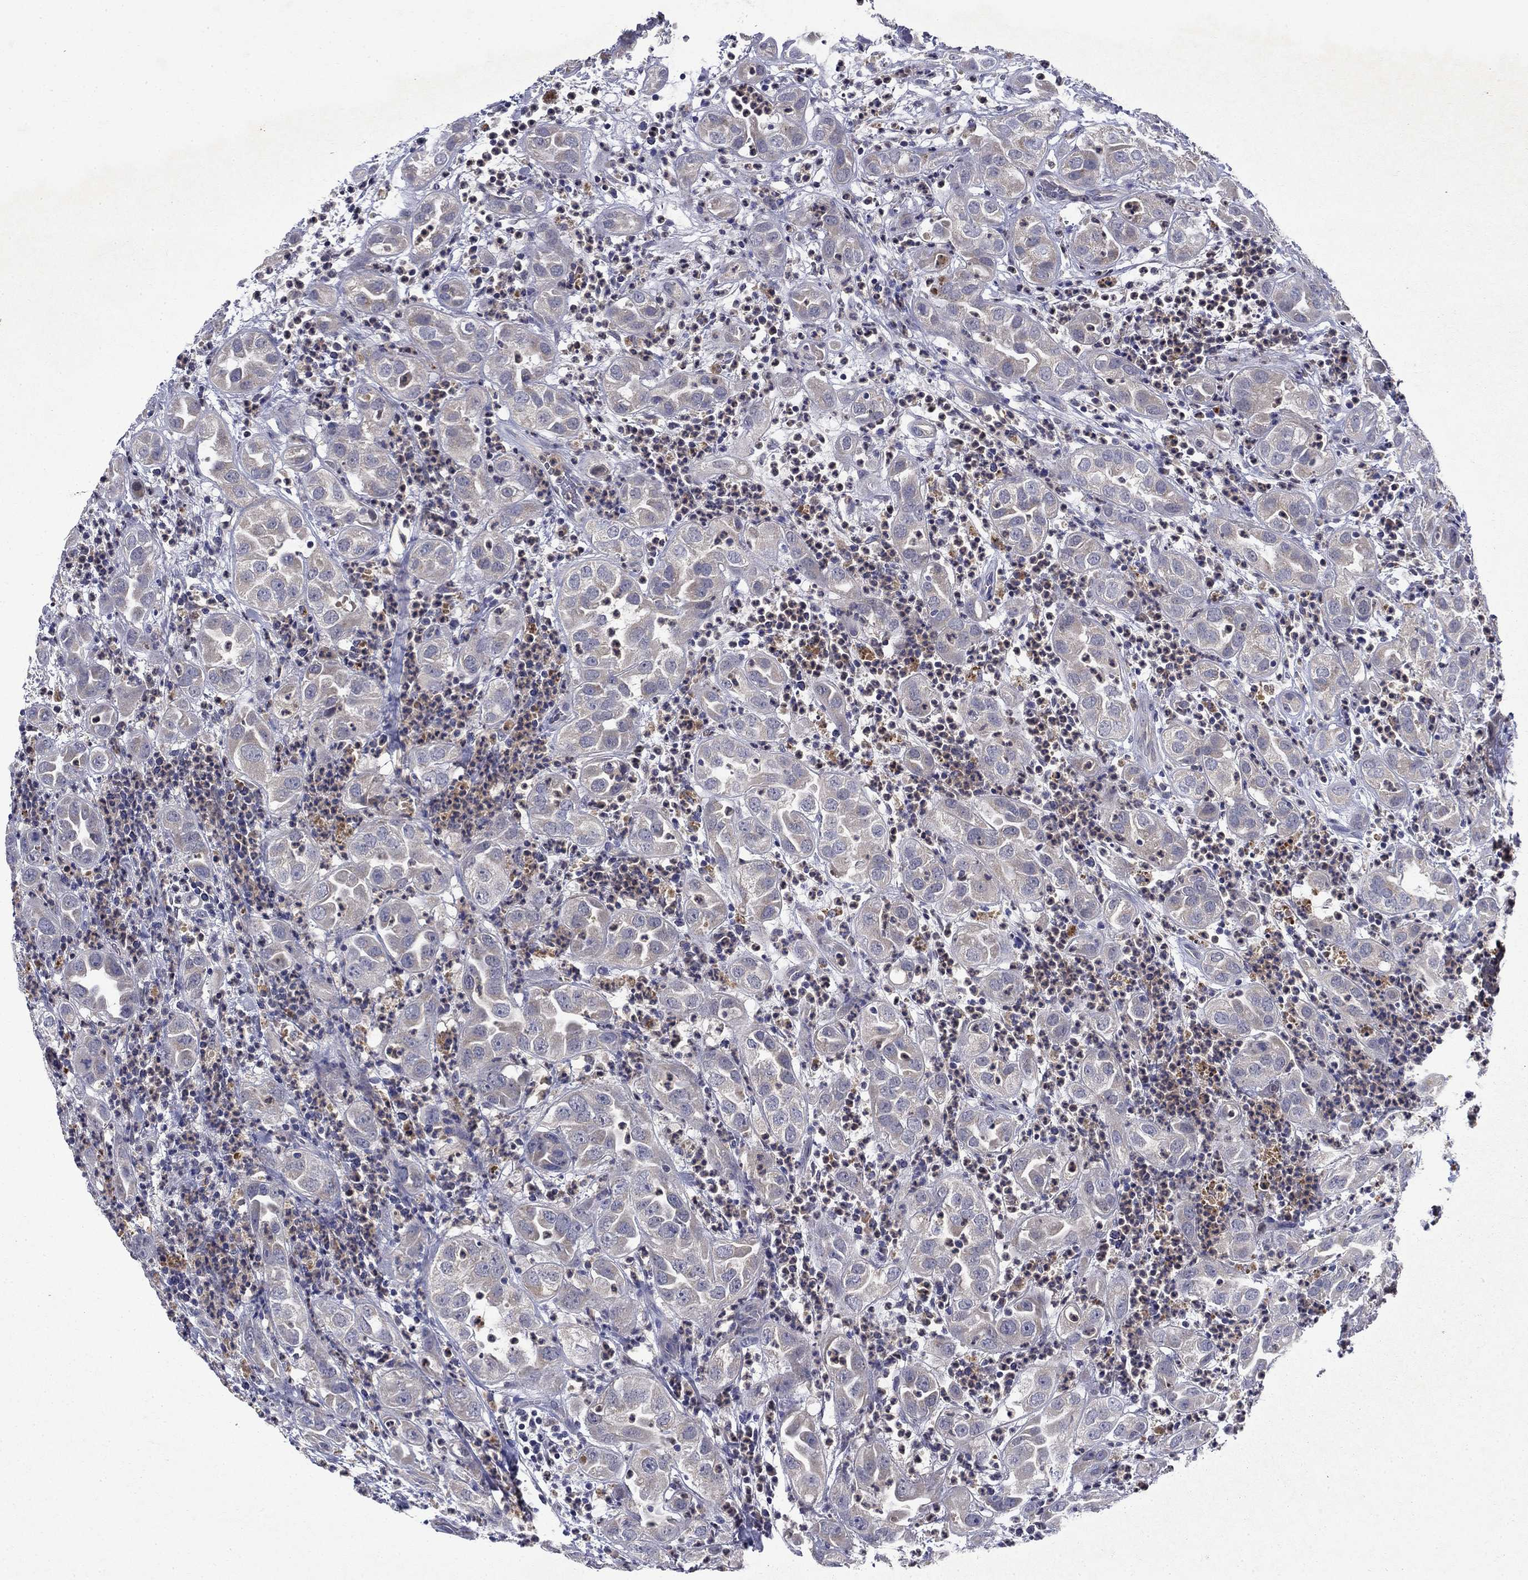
{"staining": {"intensity": "negative", "quantity": "none", "location": "none"}, "tissue": "urothelial cancer", "cell_type": "Tumor cells", "image_type": "cancer", "snomed": [{"axis": "morphology", "description": "Urothelial carcinoma, High grade"}, {"axis": "topography", "description": "Urinary bladder"}], "caption": "There is no significant positivity in tumor cells of urothelial carcinoma (high-grade).", "gene": "STAB2", "patient": {"sex": "female", "age": 41}}